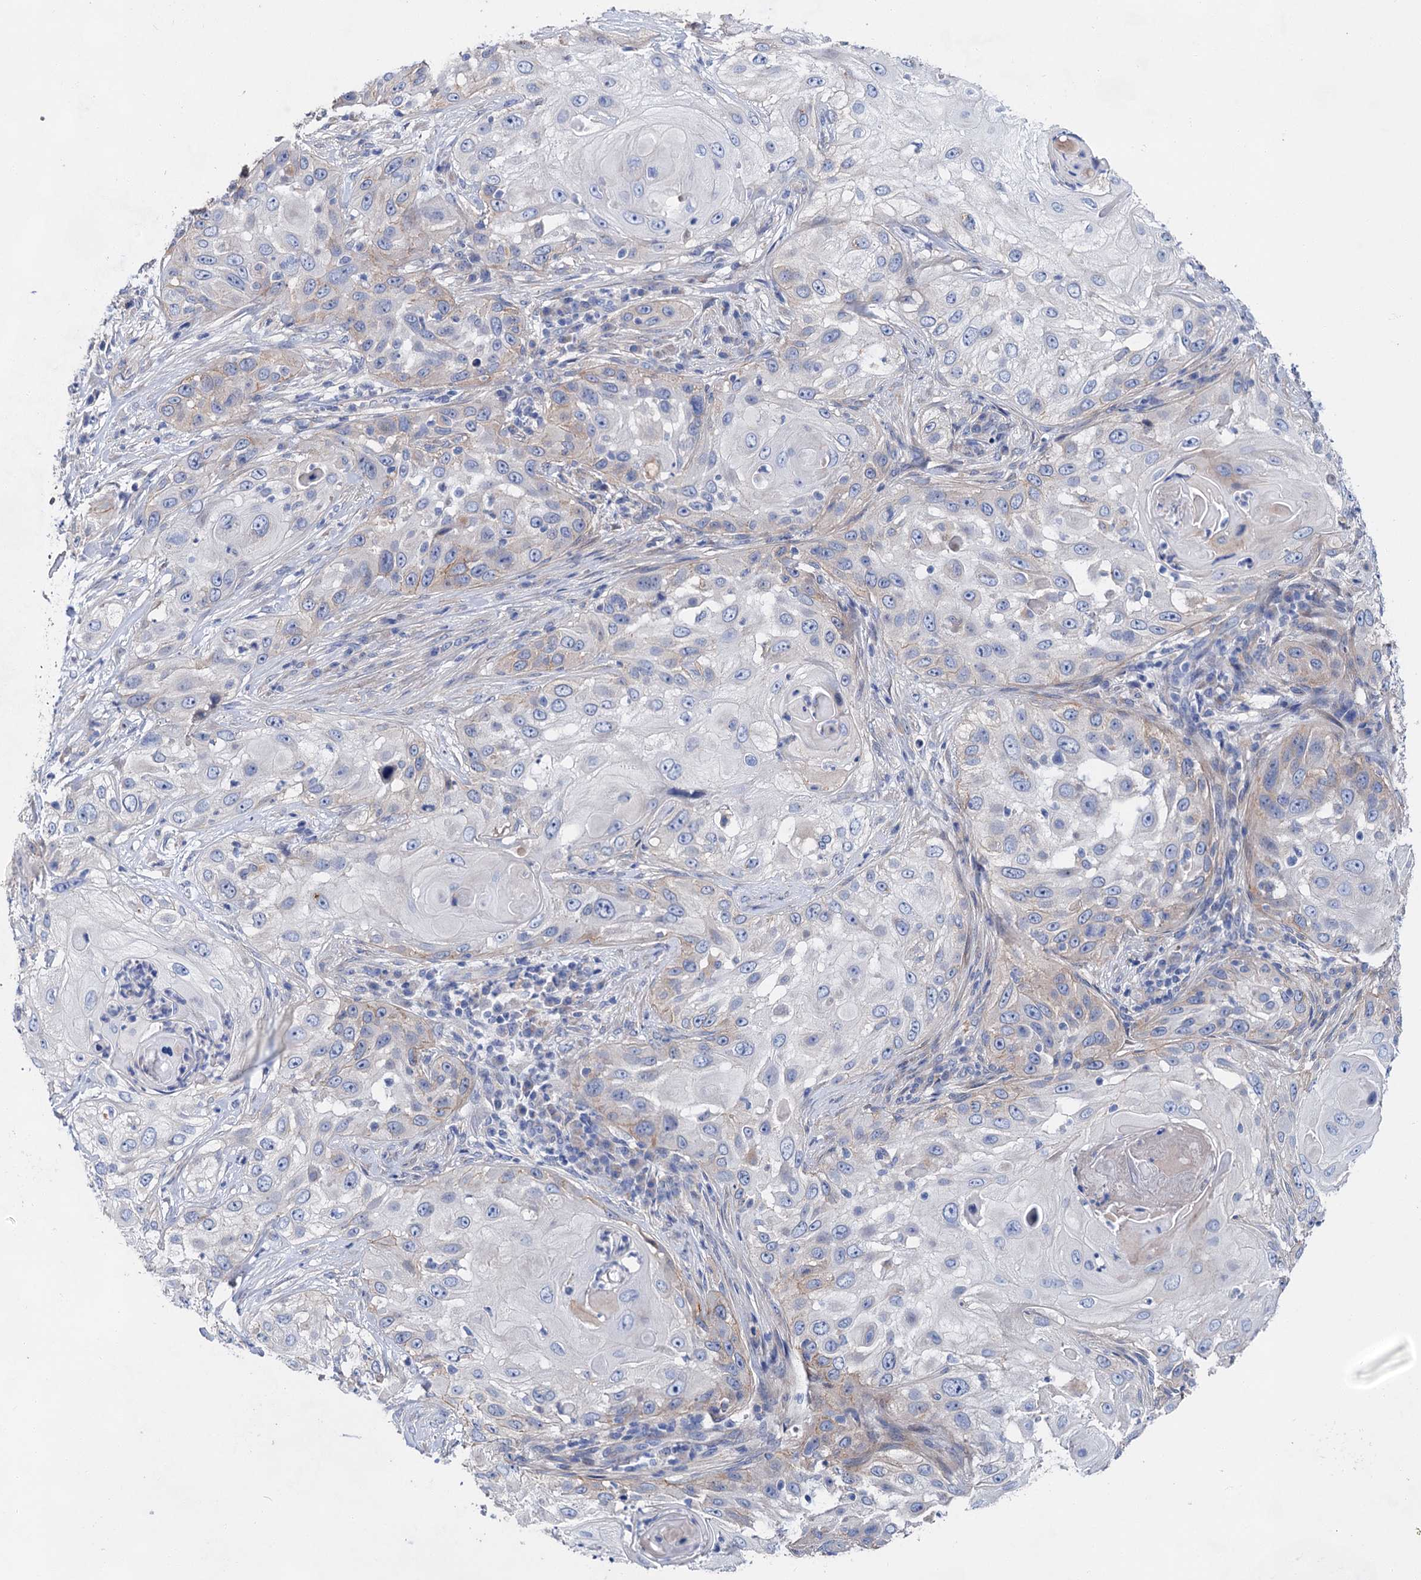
{"staining": {"intensity": "negative", "quantity": "none", "location": "none"}, "tissue": "skin cancer", "cell_type": "Tumor cells", "image_type": "cancer", "snomed": [{"axis": "morphology", "description": "Squamous cell carcinoma, NOS"}, {"axis": "topography", "description": "Skin"}], "caption": "Immunohistochemistry of skin cancer (squamous cell carcinoma) shows no staining in tumor cells.", "gene": "GPR155", "patient": {"sex": "female", "age": 44}}